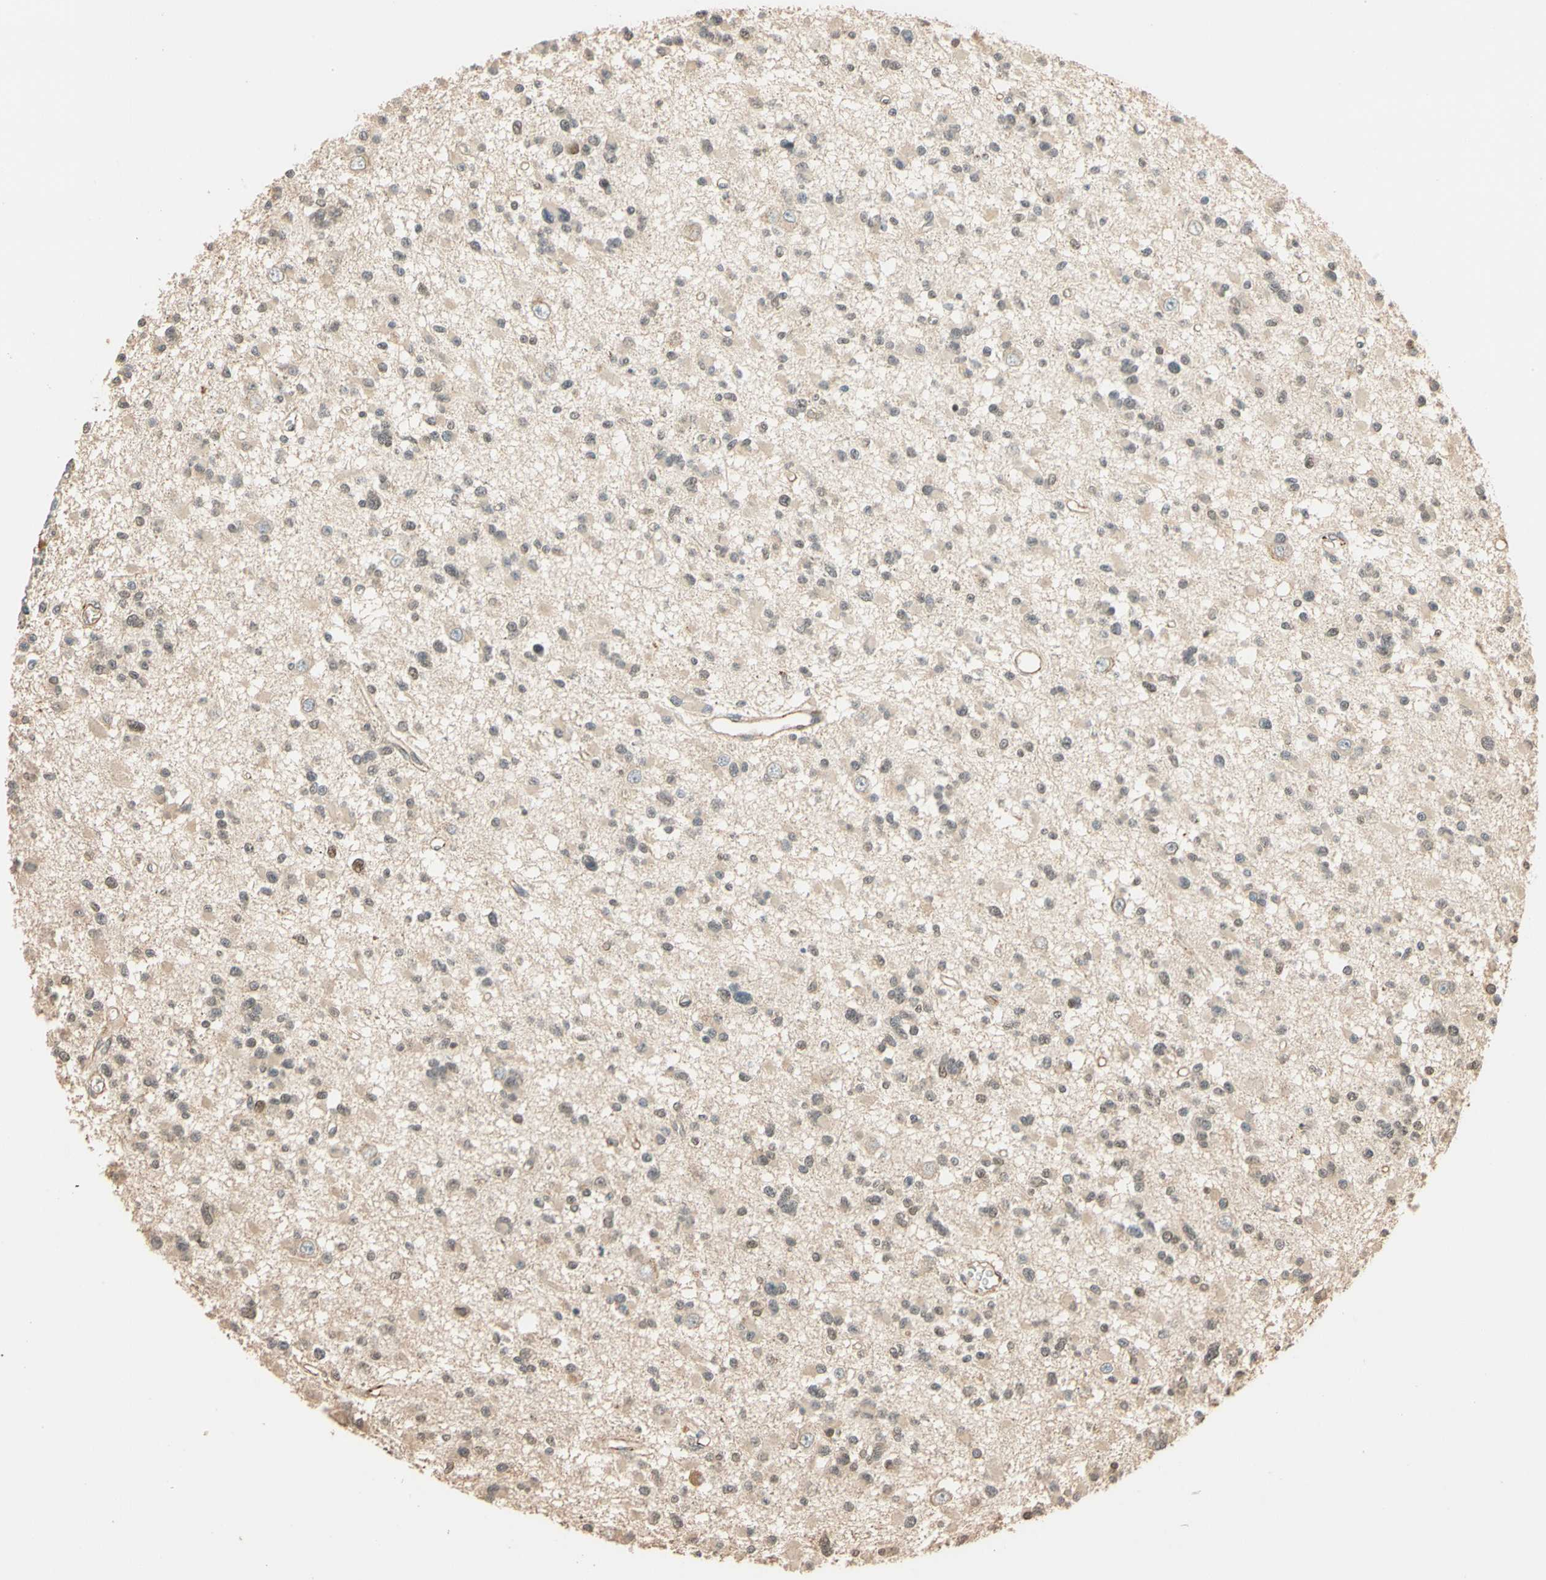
{"staining": {"intensity": "weak", "quantity": "<25%", "location": "cytoplasmic/membranous"}, "tissue": "glioma", "cell_type": "Tumor cells", "image_type": "cancer", "snomed": [{"axis": "morphology", "description": "Glioma, malignant, Low grade"}, {"axis": "topography", "description": "Brain"}], "caption": "DAB (3,3'-diaminobenzidine) immunohistochemical staining of human malignant glioma (low-grade) demonstrates no significant expression in tumor cells. Nuclei are stained in blue.", "gene": "QSER1", "patient": {"sex": "female", "age": 22}}